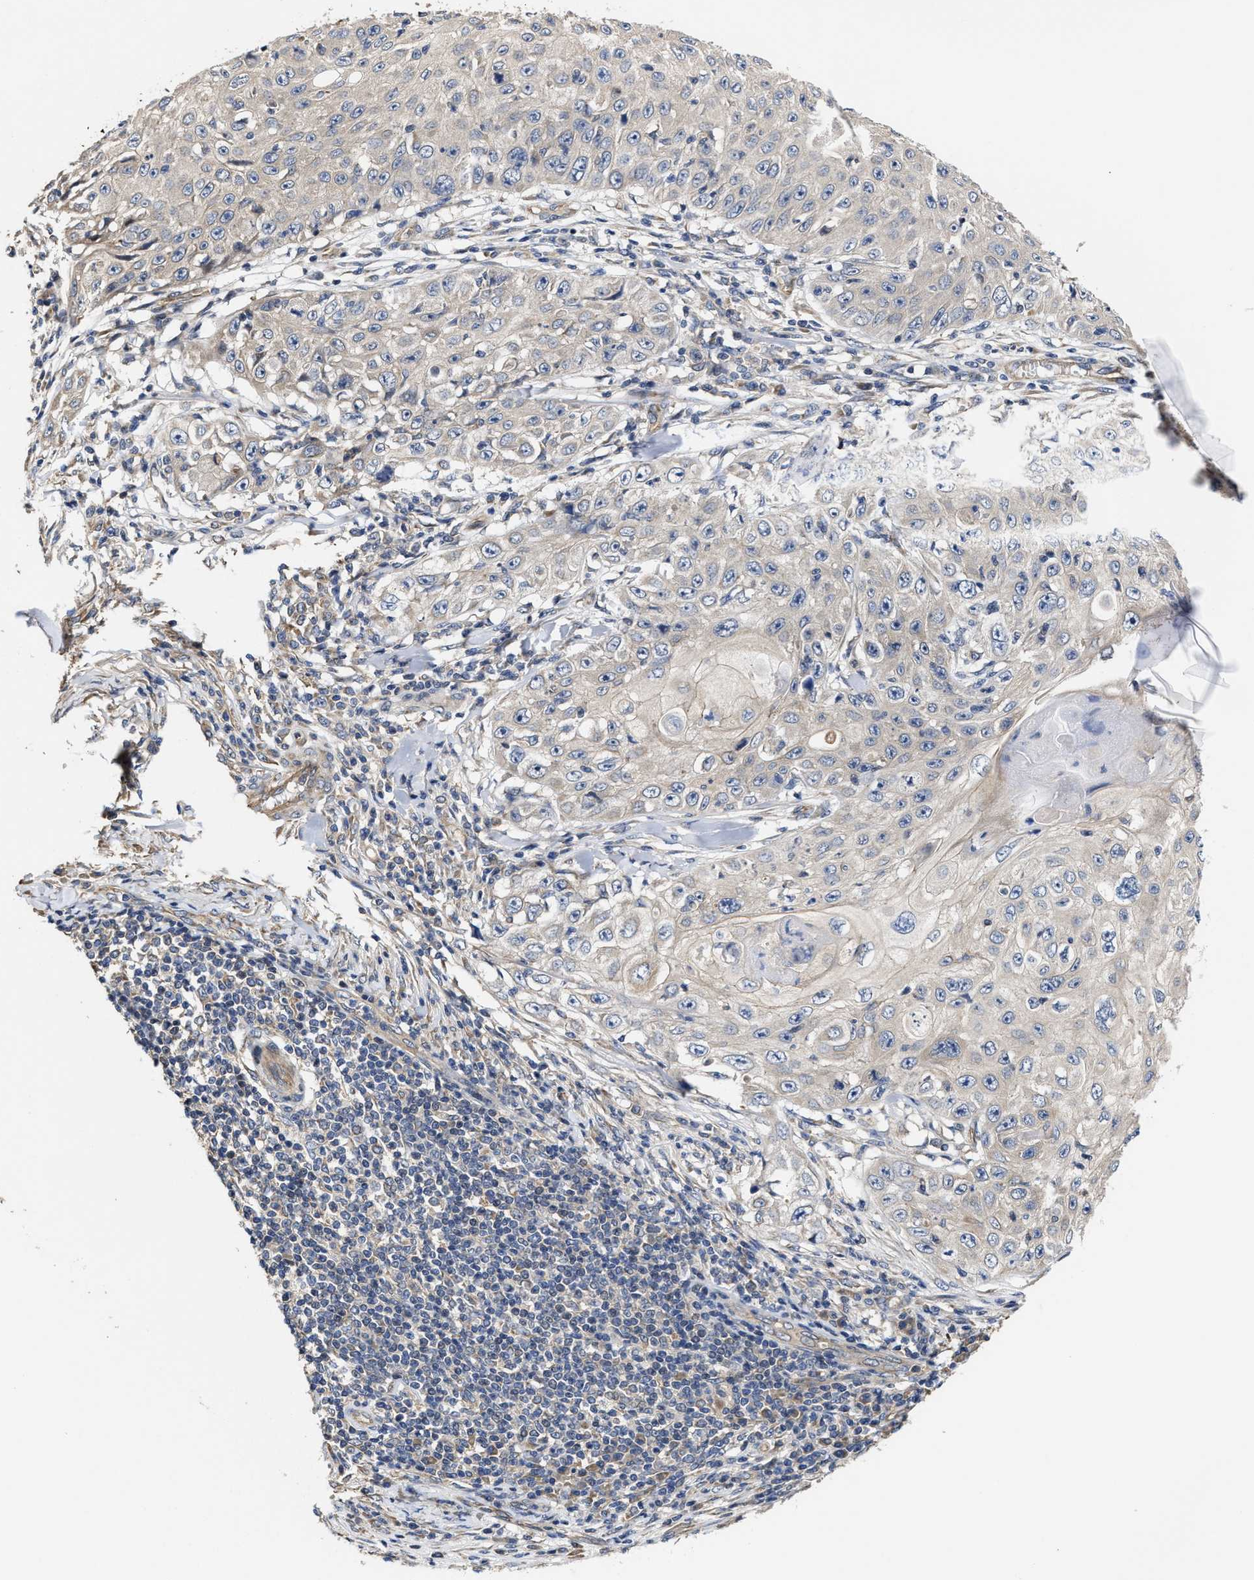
{"staining": {"intensity": "weak", "quantity": "<25%", "location": "cytoplasmic/membranous"}, "tissue": "skin cancer", "cell_type": "Tumor cells", "image_type": "cancer", "snomed": [{"axis": "morphology", "description": "Squamous cell carcinoma, NOS"}, {"axis": "topography", "description": "Skin"}], "caption": "This is an IHC histopathology image of skin squamous cell carcinoma. There is no positivity in tumor cells.", "gene": "TRAF6", "patient": {"sex": "male", "age": 86}}